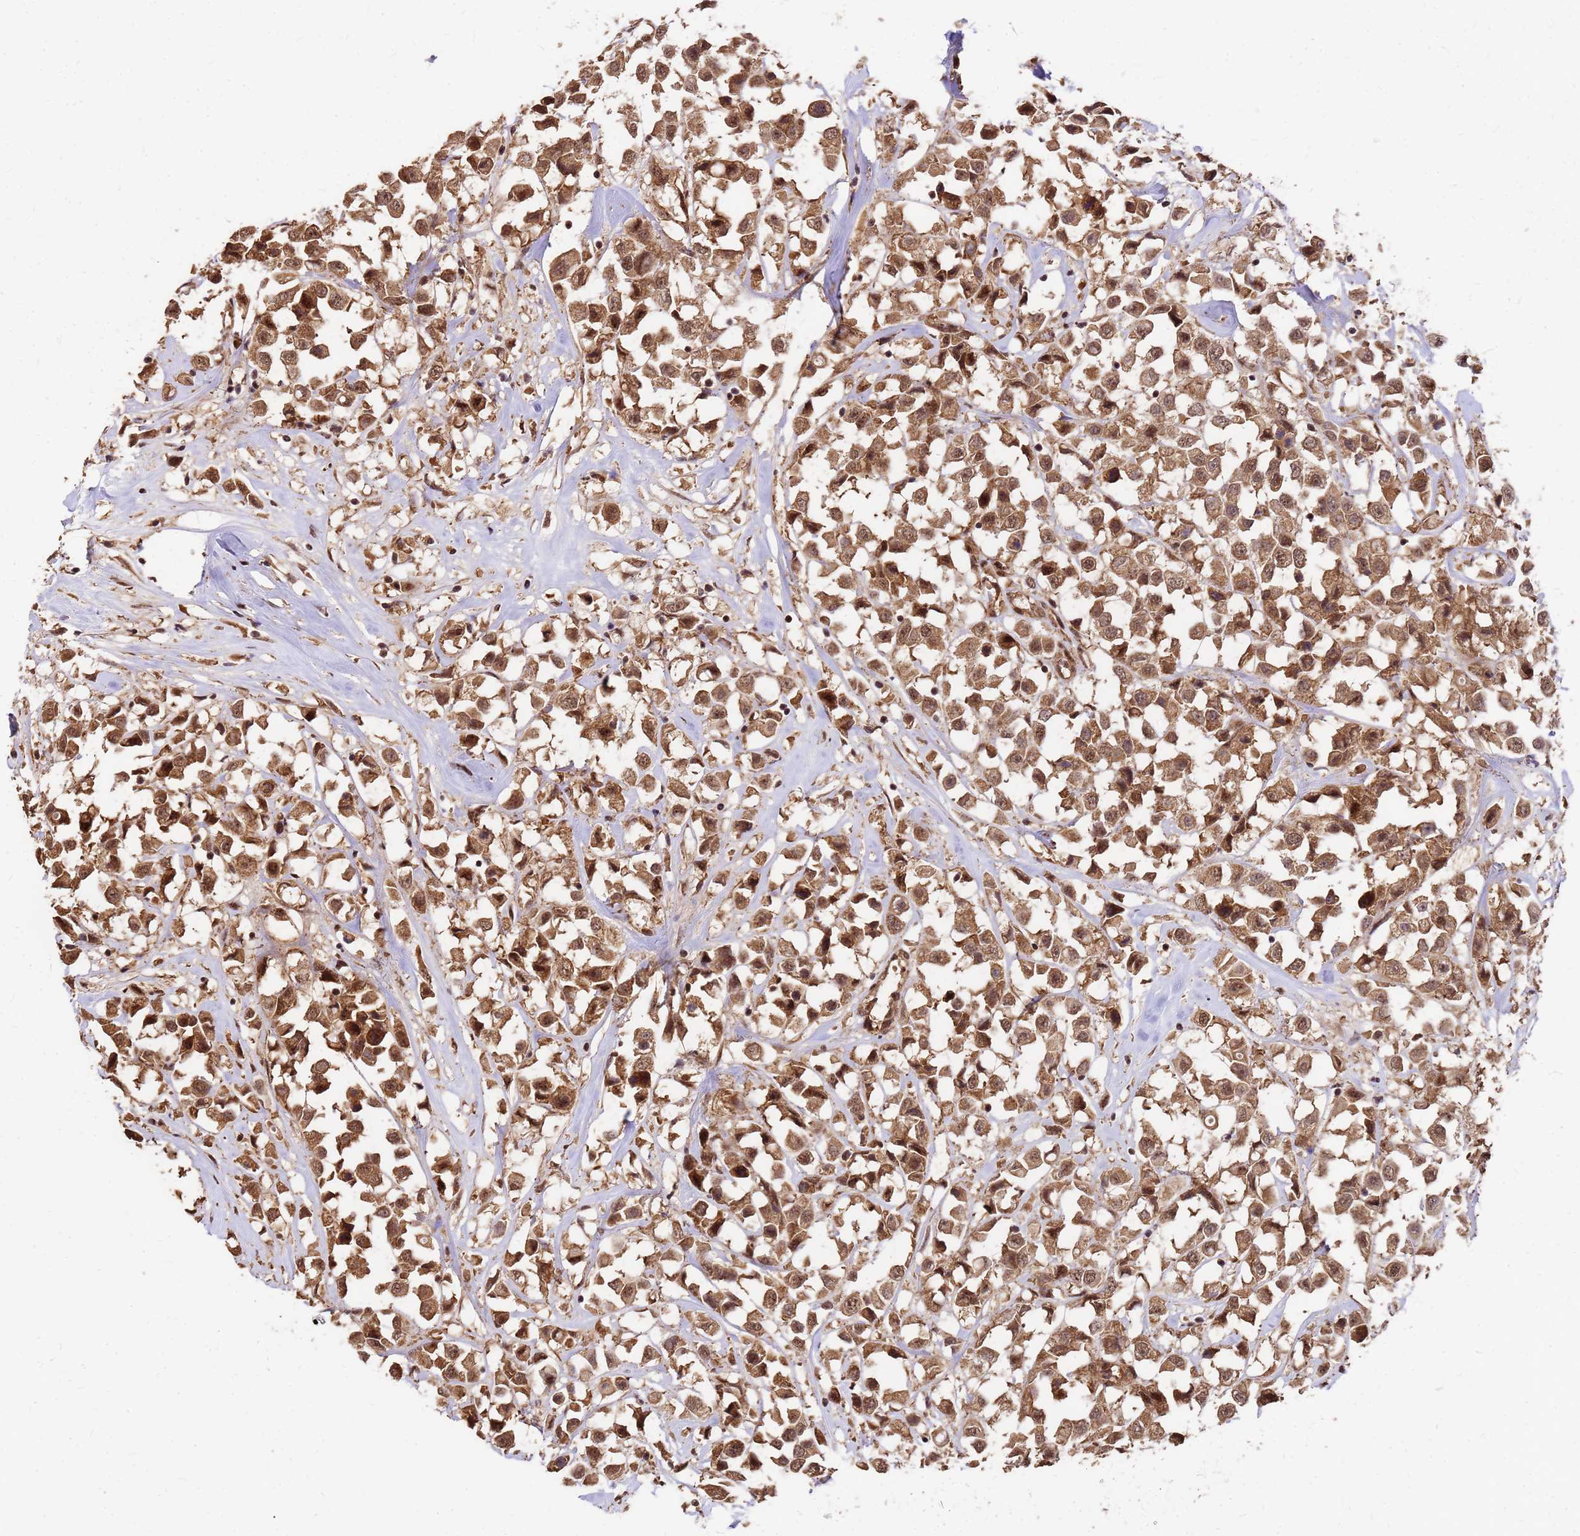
{"staining": {"intensity": "strong", "quantity": ">75%", "location": "cytoplasmic/membranous,nuclear"}, "tissue": "breast cancer", "cell_type": "Tumor cells", "image_type": "cancer", "snomed": [{"axis": "morphology", "description": "Duct carcinoma"}, {"axis": "topography", "description": "Breast"}], "caption": "This image reveals breast cancer (invasive ductal carcinoma) stained with IHC to label a protein in brown. The cytoplasmic/membranous and nuclear of tumor cells show strong positivity for the protein. Nuclei are counter-stained blue.", "gene": "GPATCH8", "patient": {"sex": "female", "age": 61}}